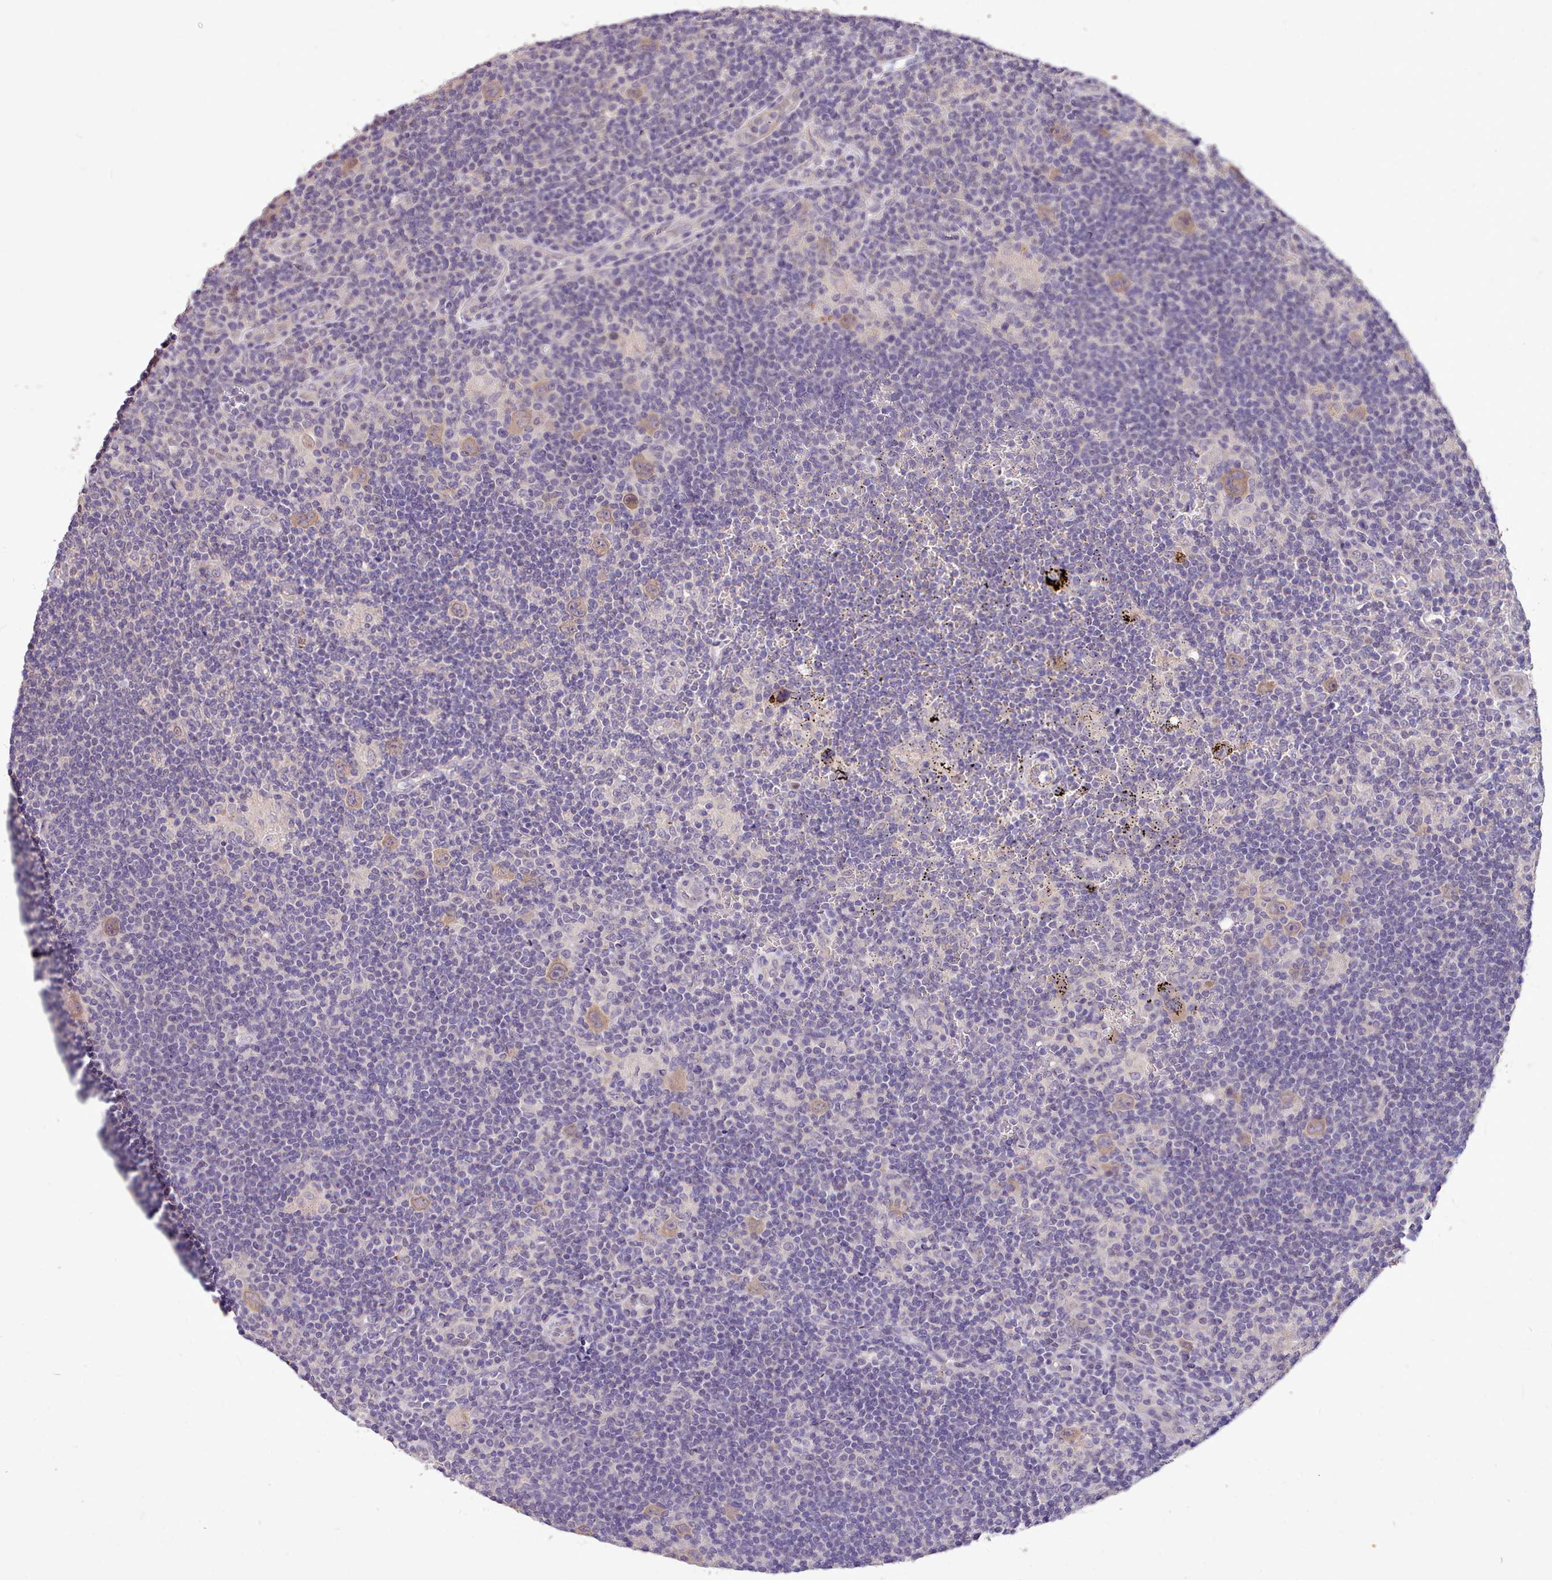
{"staining": {"intensity": "moderate", "quantity": ">75%", "location": "cytoplasmic/membranous"}, "tissue": "lymphoma", "cell_type": "Tumor cells", "image_type": "cancer", "snomed": [{"axis": "morphology", "description": "Hodgkin's disease, NOS"}, {"axis": "topography", "description": "Lymph node"}], "caption": "Lymphoma was stained to show a protein in brown. There is medium levels of moderate cytoplasmic/membranous expression in about >75% of tumor cells. Using DAB (3,3'-diaminobenzidine) (brown) and hematoxylin (blue) stains, captured at high magnification using brightfield microscopy.", "gene": "ZNF607", "patient": {"sex": "female", "age": 57}}